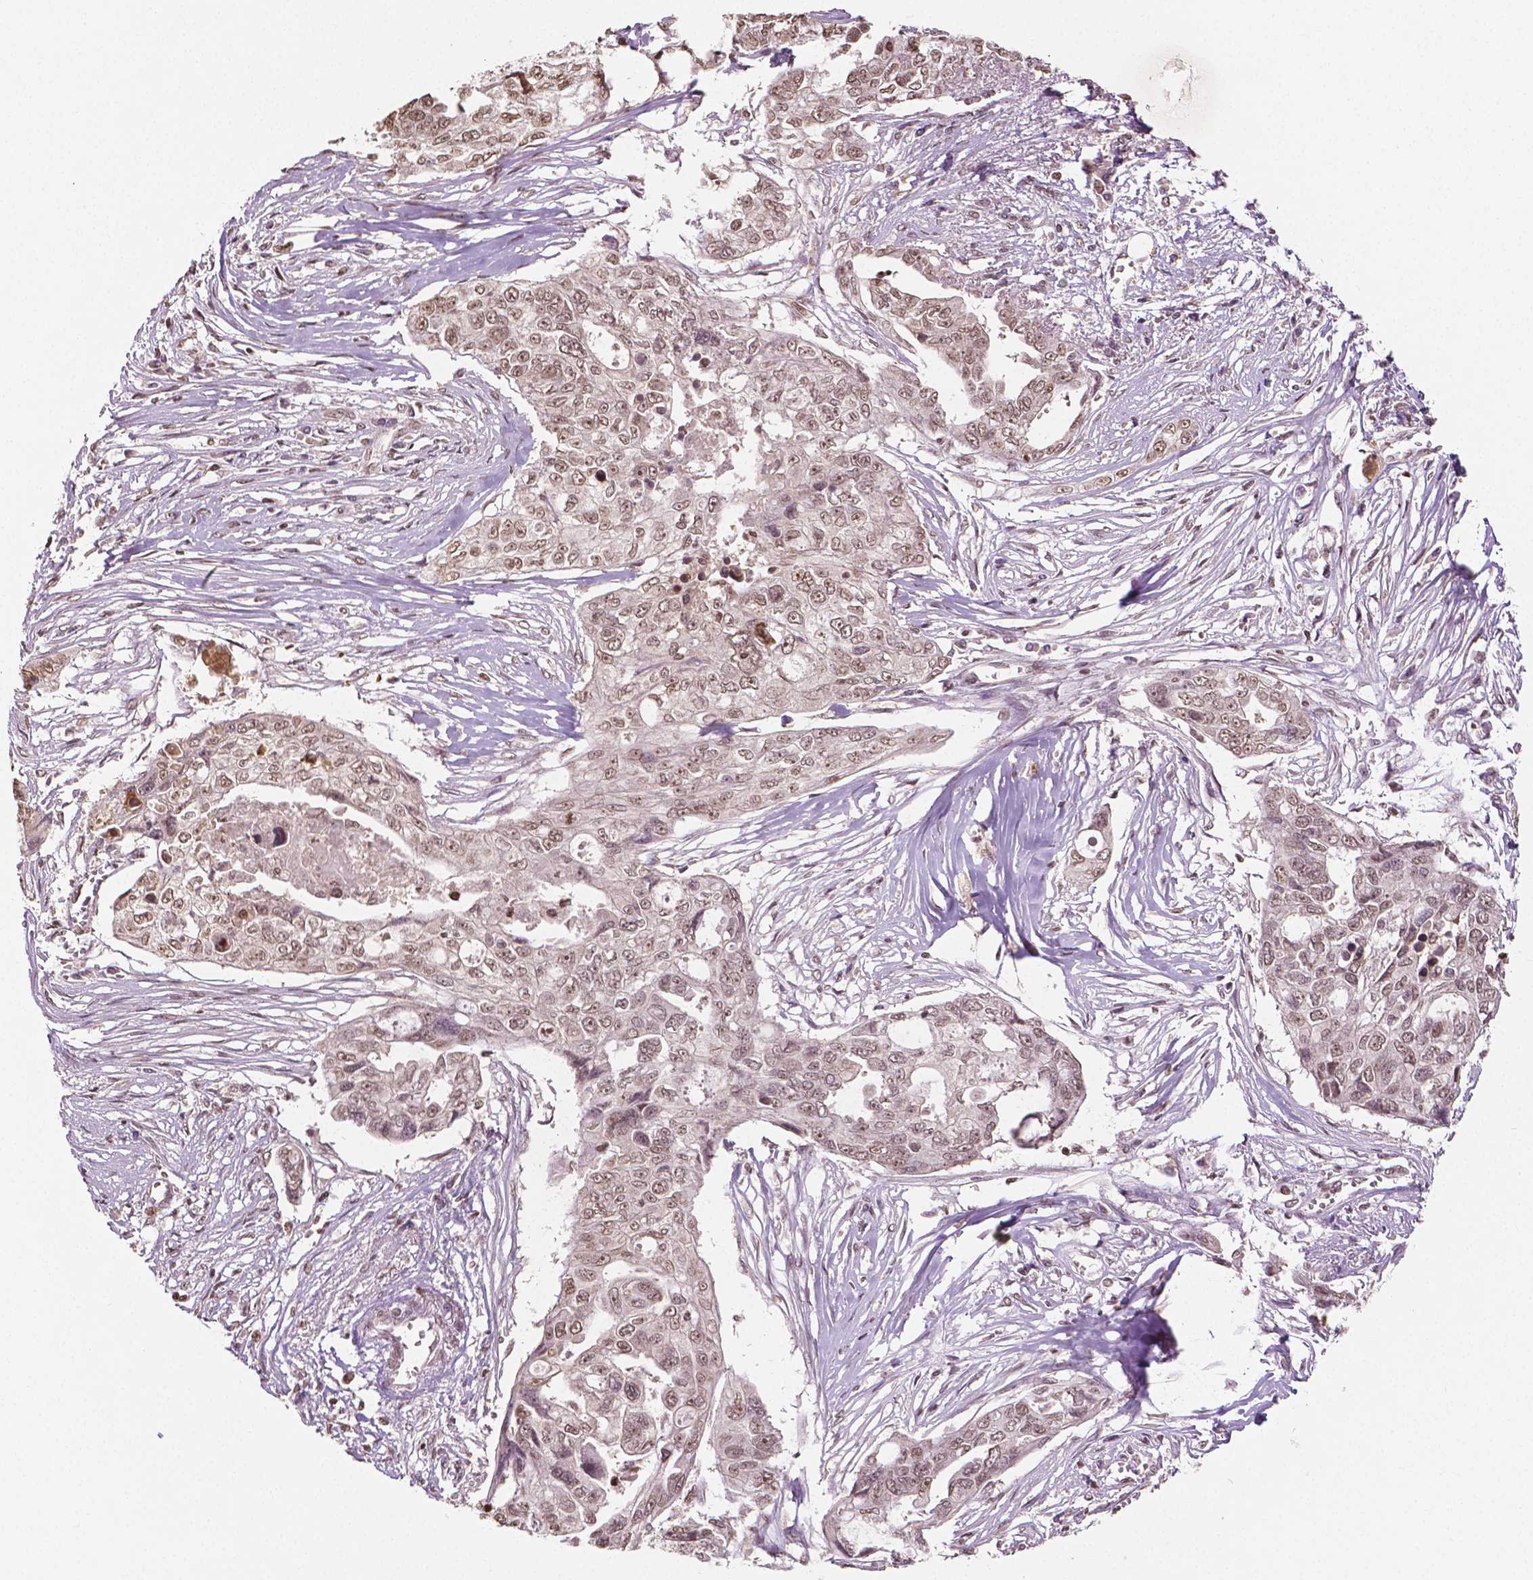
{"staining": {"intensity": "moderate", "quantity": ">75%", "location": "nuclear"}, "tissue": "ovarian cancer", "cell_type": "Tumor cells", "image_type": "cancer", "snomed": [{"axis": "morphology", "description": "Carcinoma, endometroid"}, {"axis": "topography", "description": "Ovary"}], "caption": "Brown immunohistochemical staining in human ovarian cancer (endometroid carcinoma) displays moderate nuclear positivity in approximately >75% of tumor cells. The protein is shown in brown color, while the nuclei are stained blue.", "gene": "DEK", "patient": {"sex": "female", "age": 70}}